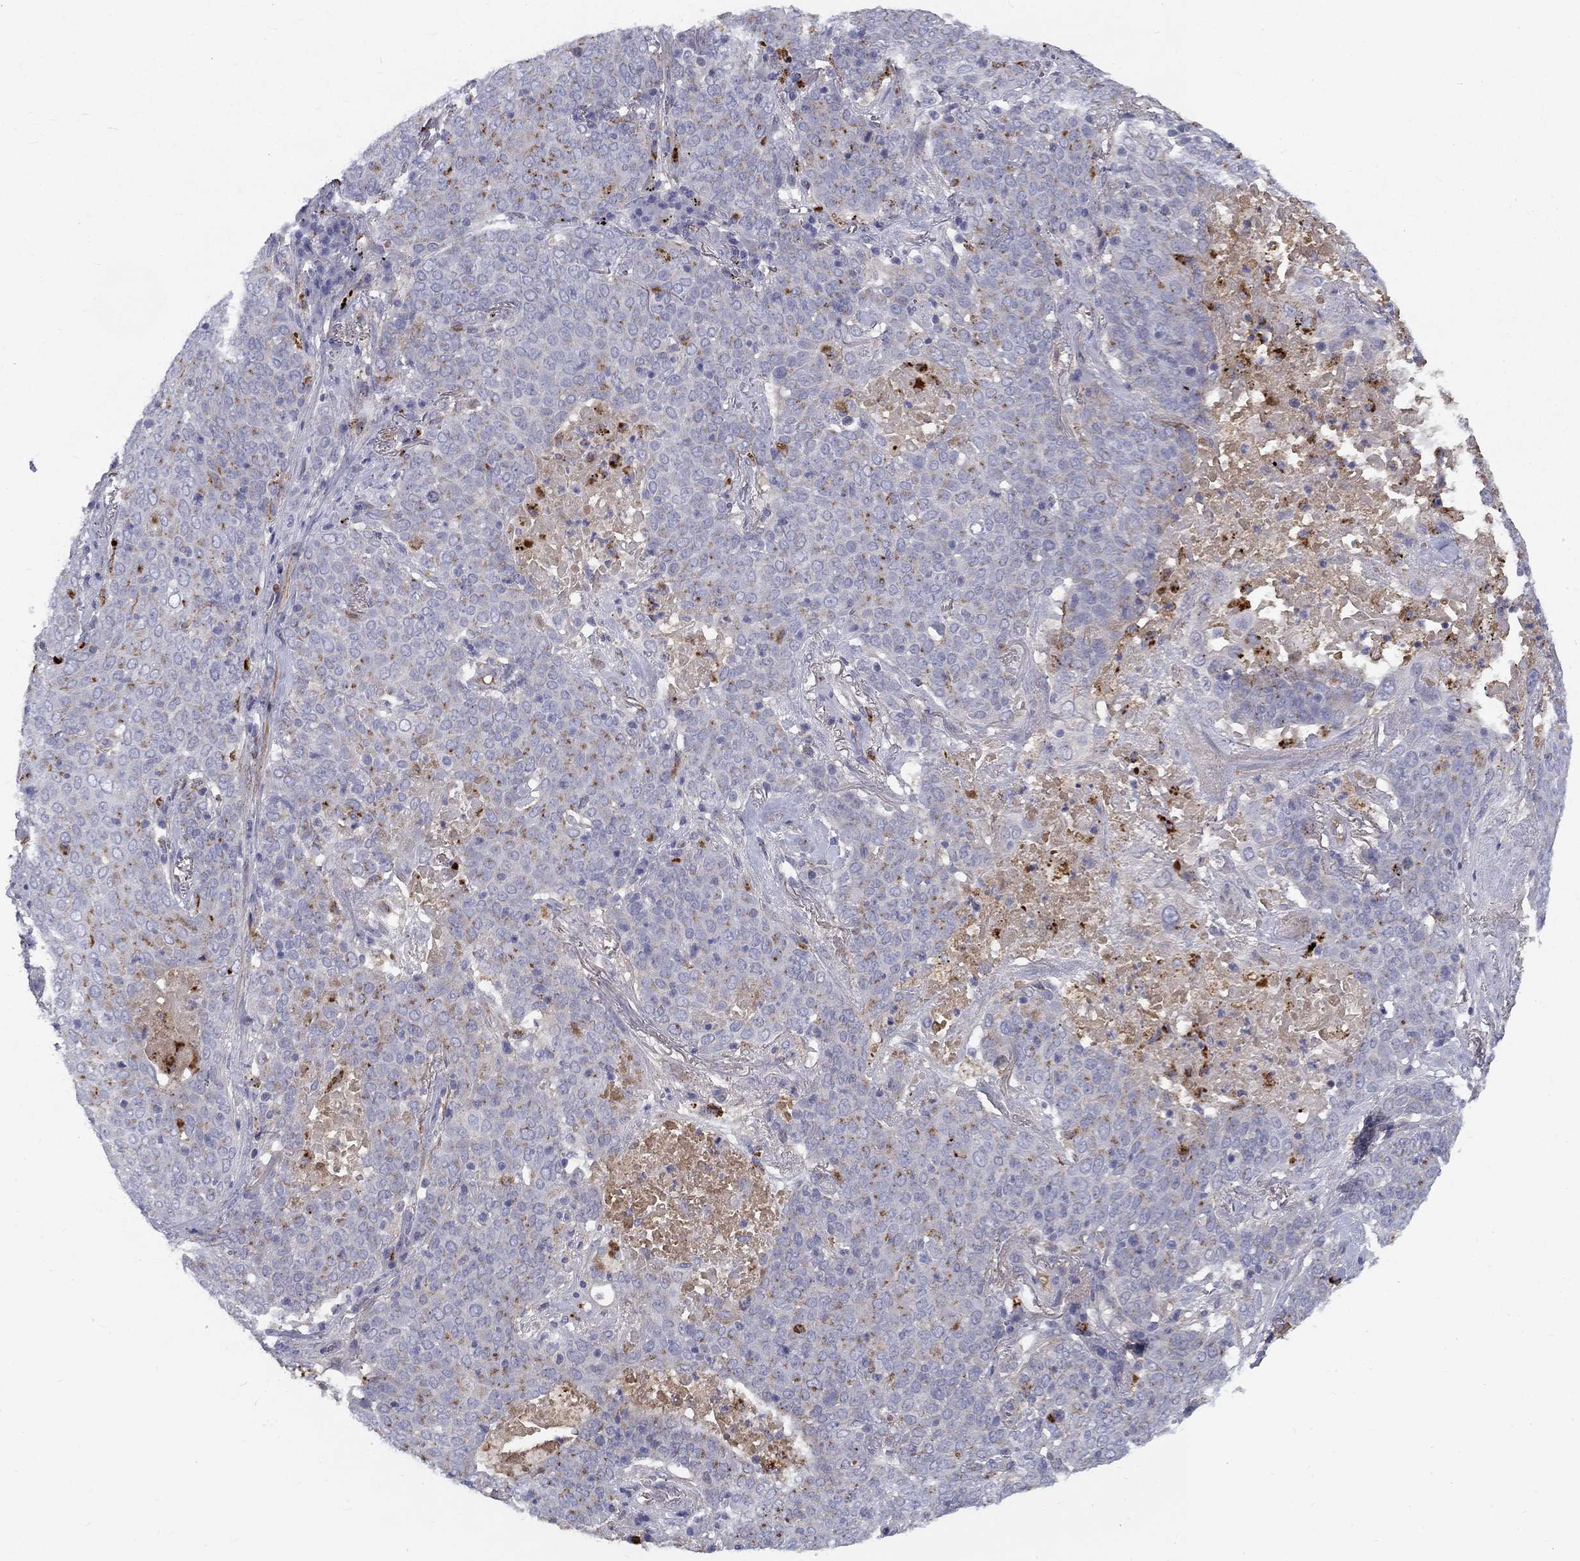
{"staining": {"intensity": "moderate", "quantity": "<25%", "location": "cytoplasmic/membranous"}, "tissue": "lung cancer", "cell_type": "Tumor cells", "image_type": "cancer", "snomed": [{"axis": "morphology", "description": "Squamous cell carcinoma, NOS"}, {"axis": "topography", "description": "Lung"}], "caption": "A photomicrograph showing moderate cytoplasmic/membranous positivity in approximately <25% of tumor cells in lung cancer (squamous cell carcinoma), as visualized by brown immunohistochemical staining.", "gene": "EPDR1", "patient": {"sex": "male", "age": 82}}